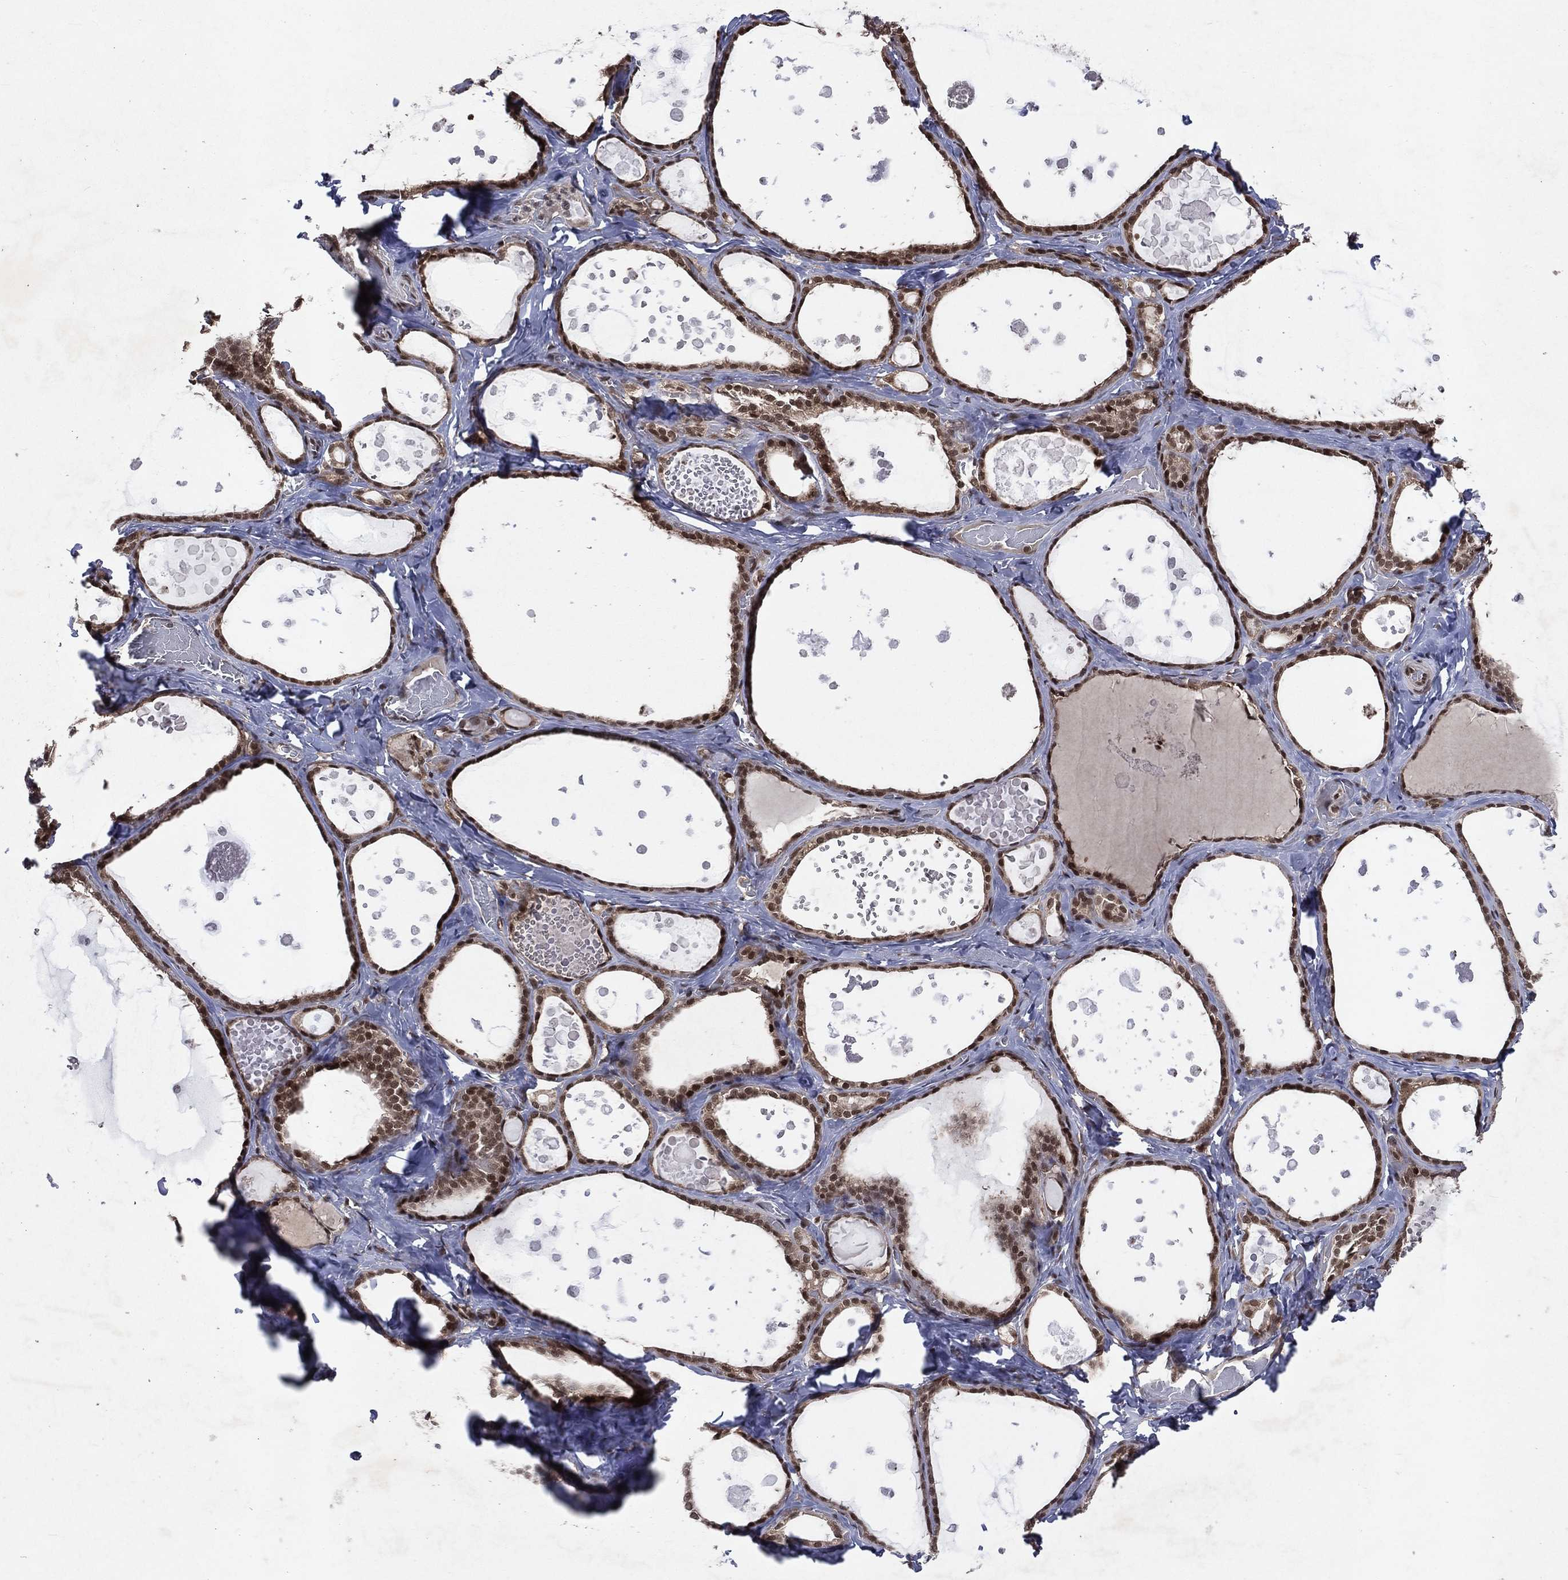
{"staining": {"intensity": "strong", "quantity": ">75%", "location": "cytoplasmic/membranous,nuclear"}, "tissue": "thyroid gland", "cell_type": "Glandular cells", "image_type": "normal", "snomed": [{"axis": "morphology", "description": "Normal tissue, NOS"}, {"axis": "topography", "description": "Thyroid gland"}], "caption": "The image reveals immunohistochemical staining of normal thyroid gland. There is strong cytoplasmic/membranous,nuclear staining is identified in approximately >75% of glandular cells.", "gene": "DMAP1", "patient": {"sex": "female", "age": 56}}